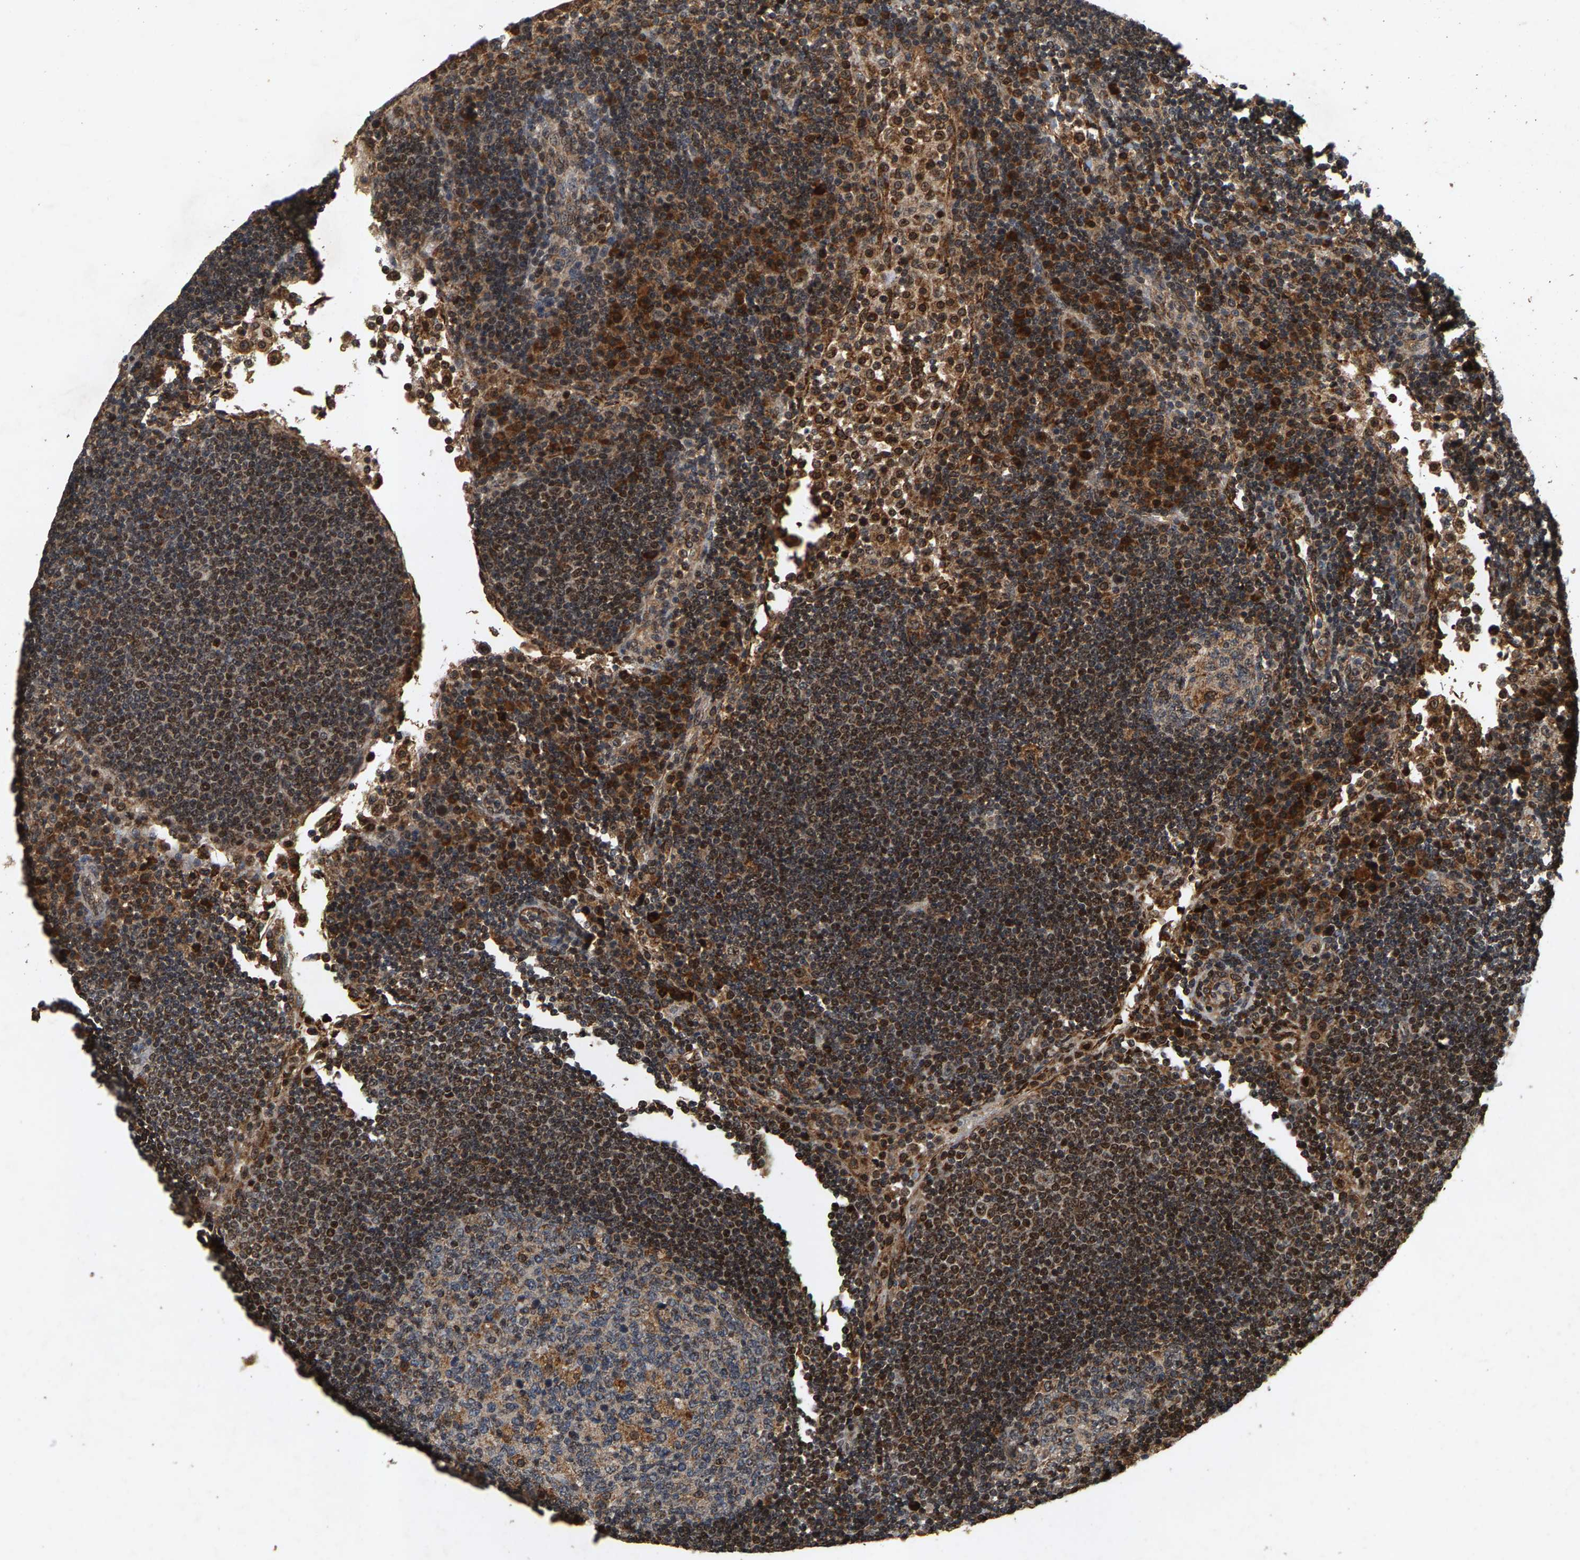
{"staining": {"intensity": "moderate", "quantity": "25%-75%", "location": "nuclear"}, "tissue": "lymph node", "cell_type": "Germinal center cells", "image_type": "normal", "snomed": [{"axis": "morphology", "description": "Normal tissue, NOS"}, {"axis": "topography", "description": "Lymph node"}], "caption": "Immunohistochemistry (IHC) photomicrograph of benign lymph node stained for a protein (brown), which demonstrates medium levels of moderate nuclear staining in approximately 25%-75% of germinal center cells.", "gene": "CIDEC", "patient": {"sex": "female", "age": 53}}